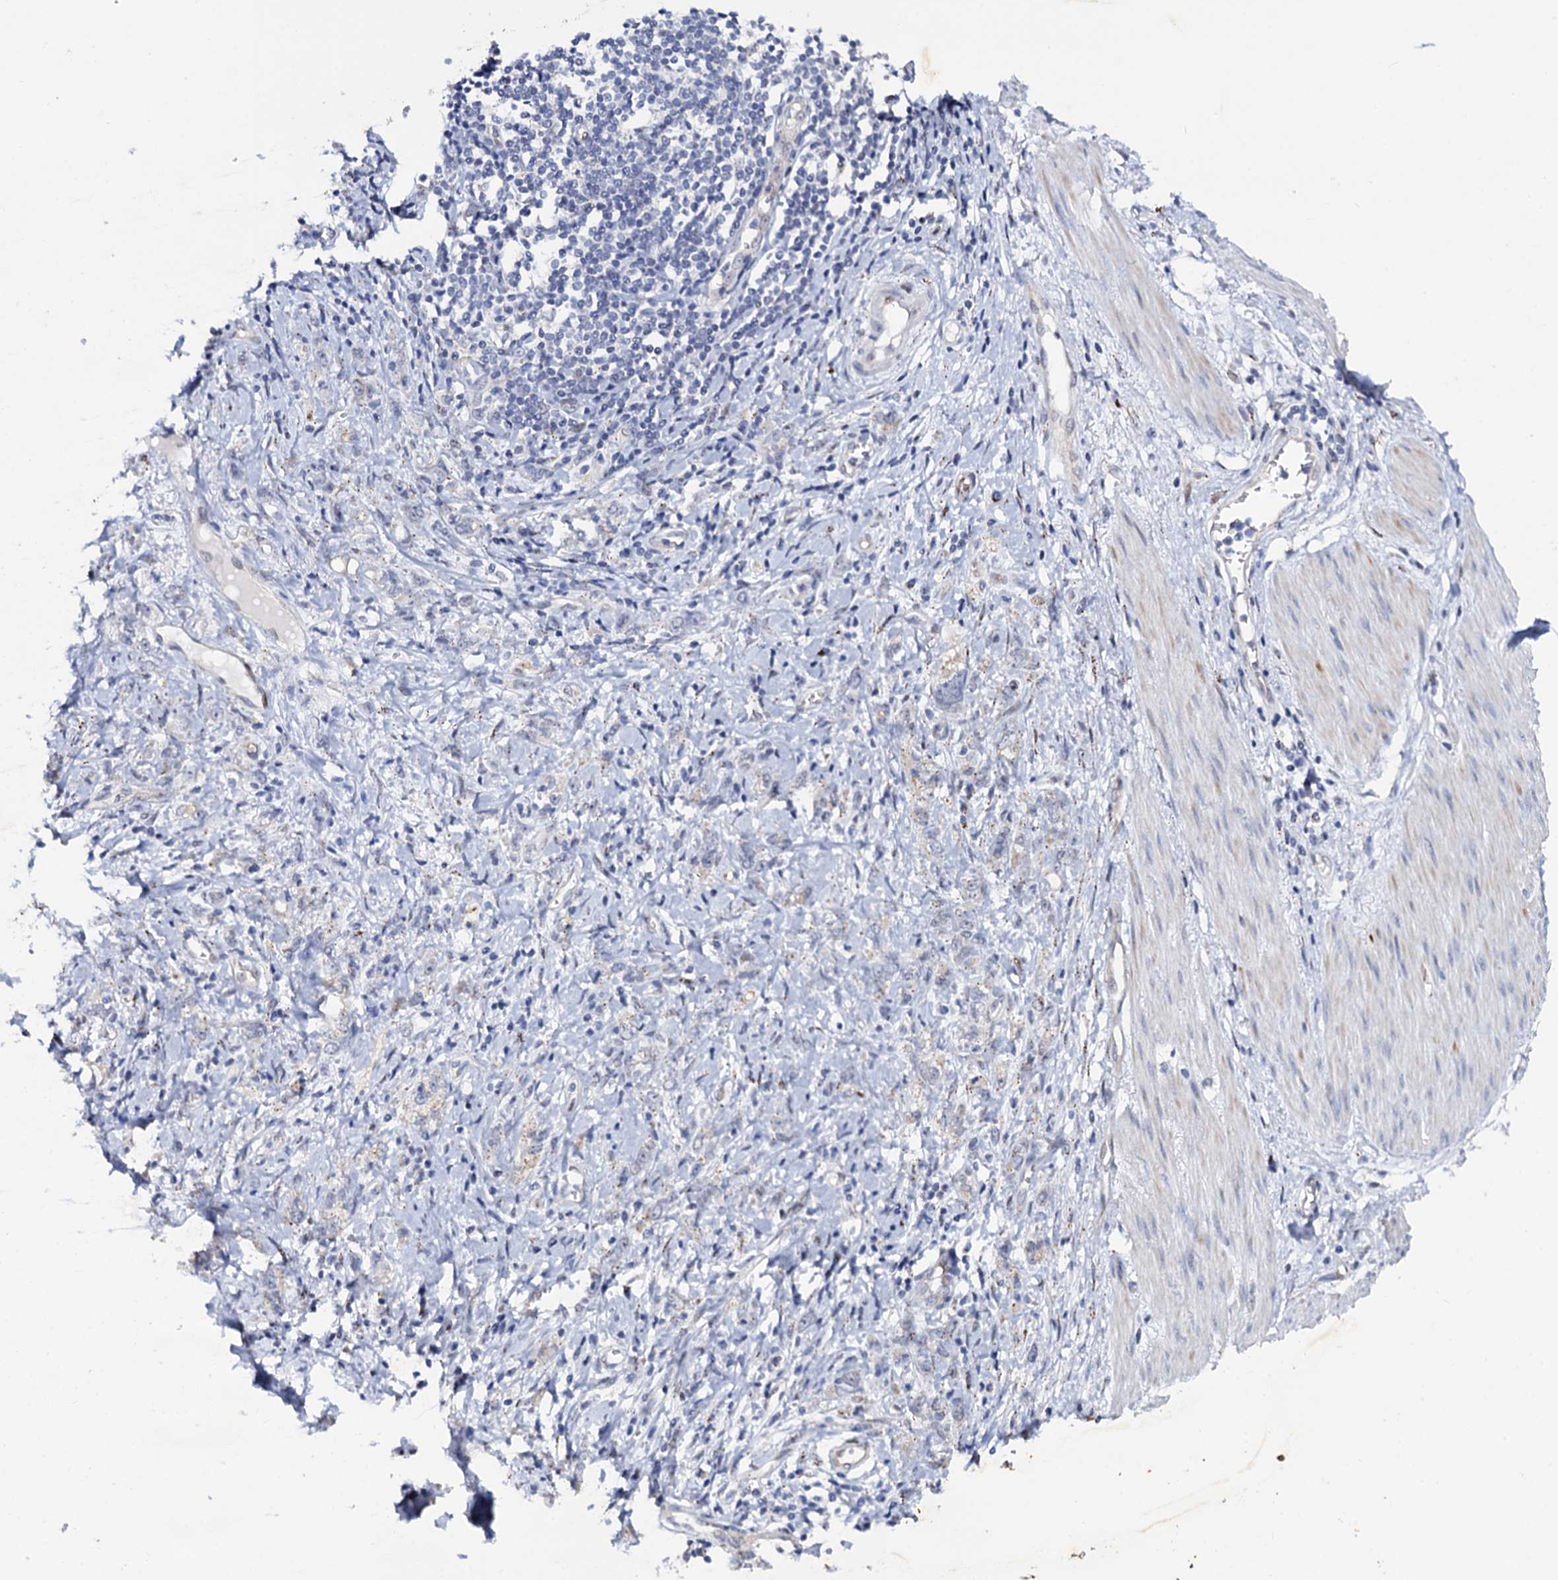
{"staining": {"intensity": "weak", "quantity": "<25%", "location": "cytoplasmic/membranous"}, "tissue": "stomach cancer", "cell_type": "Tumor cells", "image_type": "cancer", "snomed": [{"axis": "morphology", "description": "Adenocarcinoma, NOS"}, {"axis": "topography", "description": "Stomach"}], "caption": "A micrograph of human stomach cancer is negative for staining in tumor cells.", "gene": "THAP2", "patient": {"sex": "female", "age": 76}}